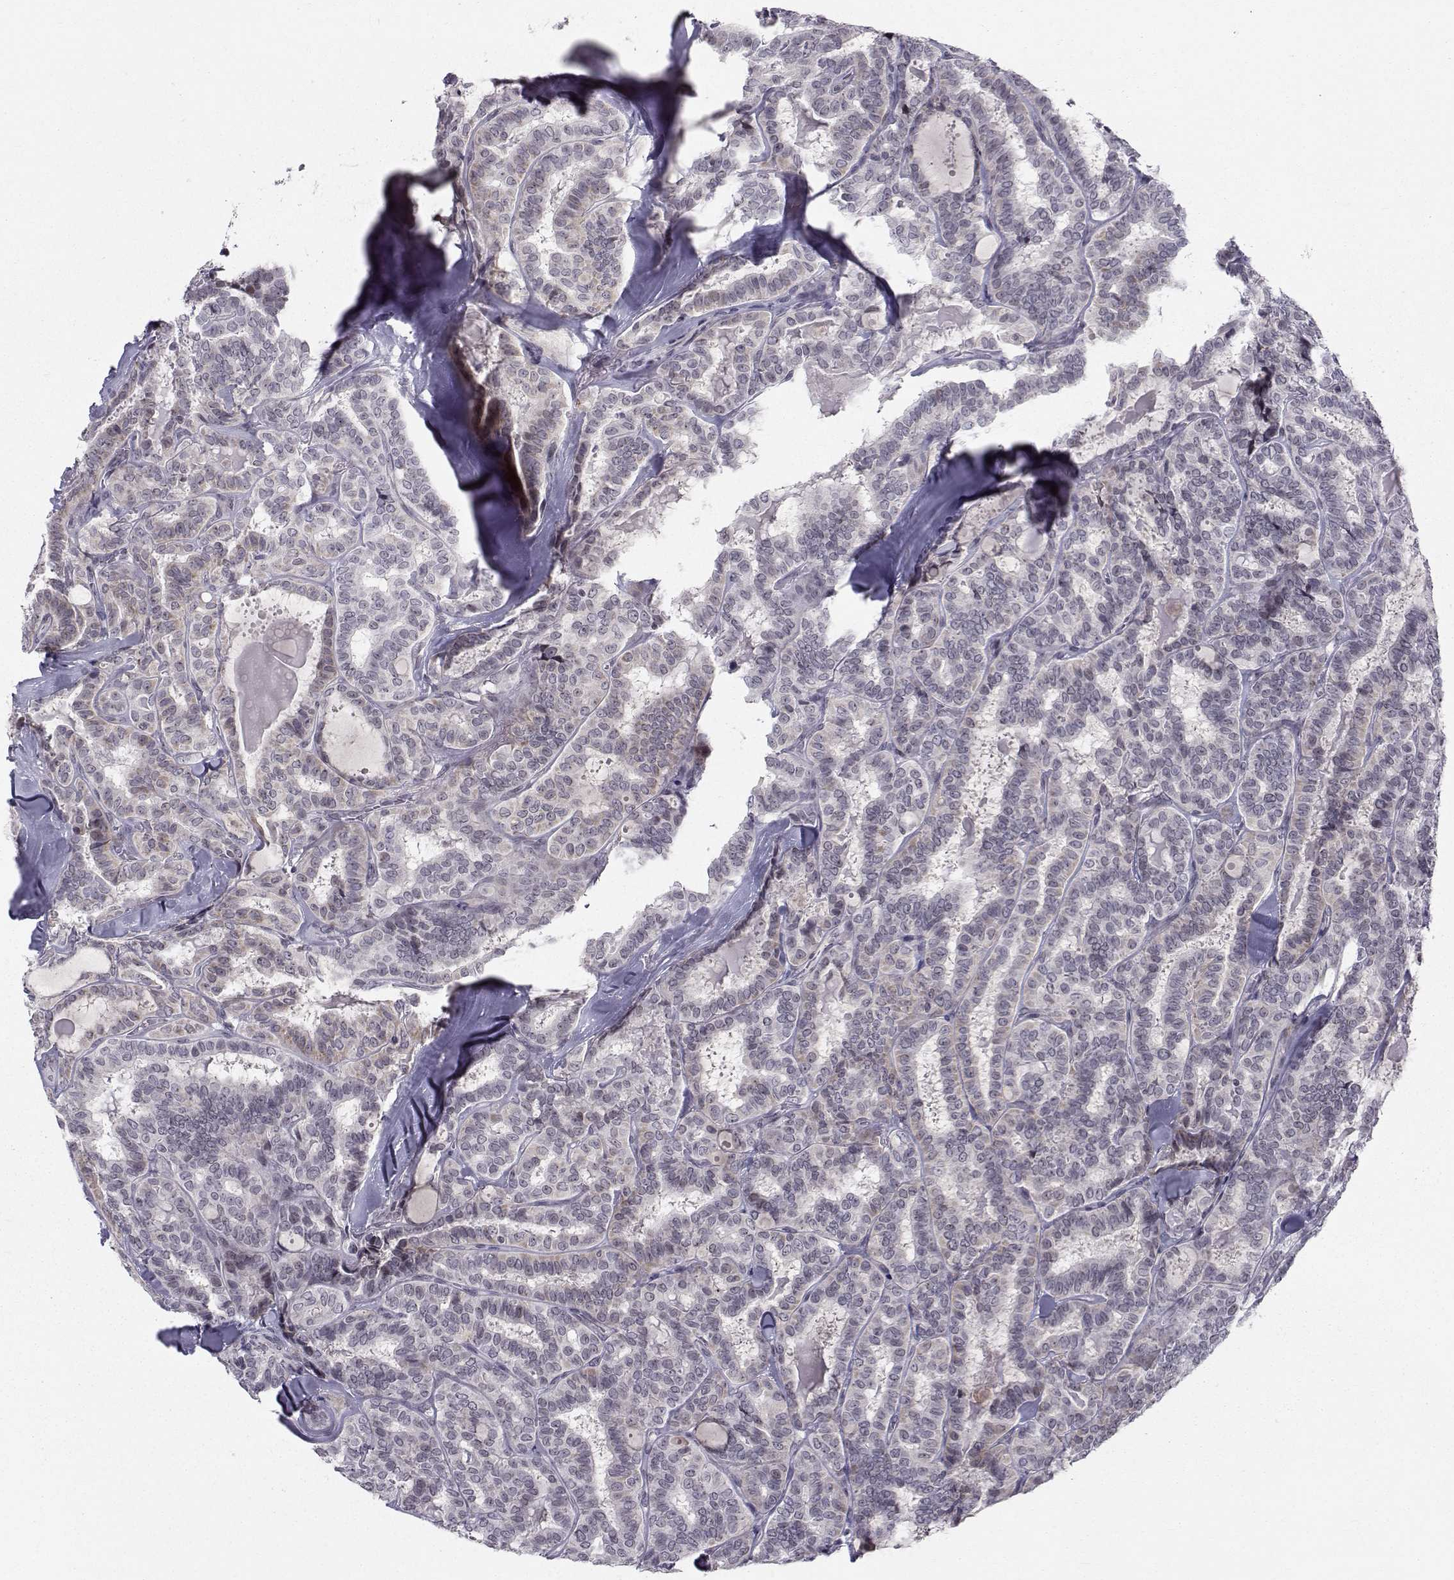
{"staining": {"intensity": "weak", "quantity": "25%-75%", "location": "cytoplasmic/membranous"}, "tissue": "thyroid cancer", "cell_type": "Tumor cells", "image_type": "cancer", "snomed": [{"axis": "morphology", "description": "Papillary adenocarcinoma, NOS"}, {"axis": "topography", "description": "Thyroid gland"}], "caption": "Tumor cells exhibit low levels of weak cytoplasmic/membranous positivity in approximately 25%-75% of cells in papillary adenocarcinoma (thyroid).", "gene": "MARCHF4", "patient": {"sex": "female", "age": 39}}